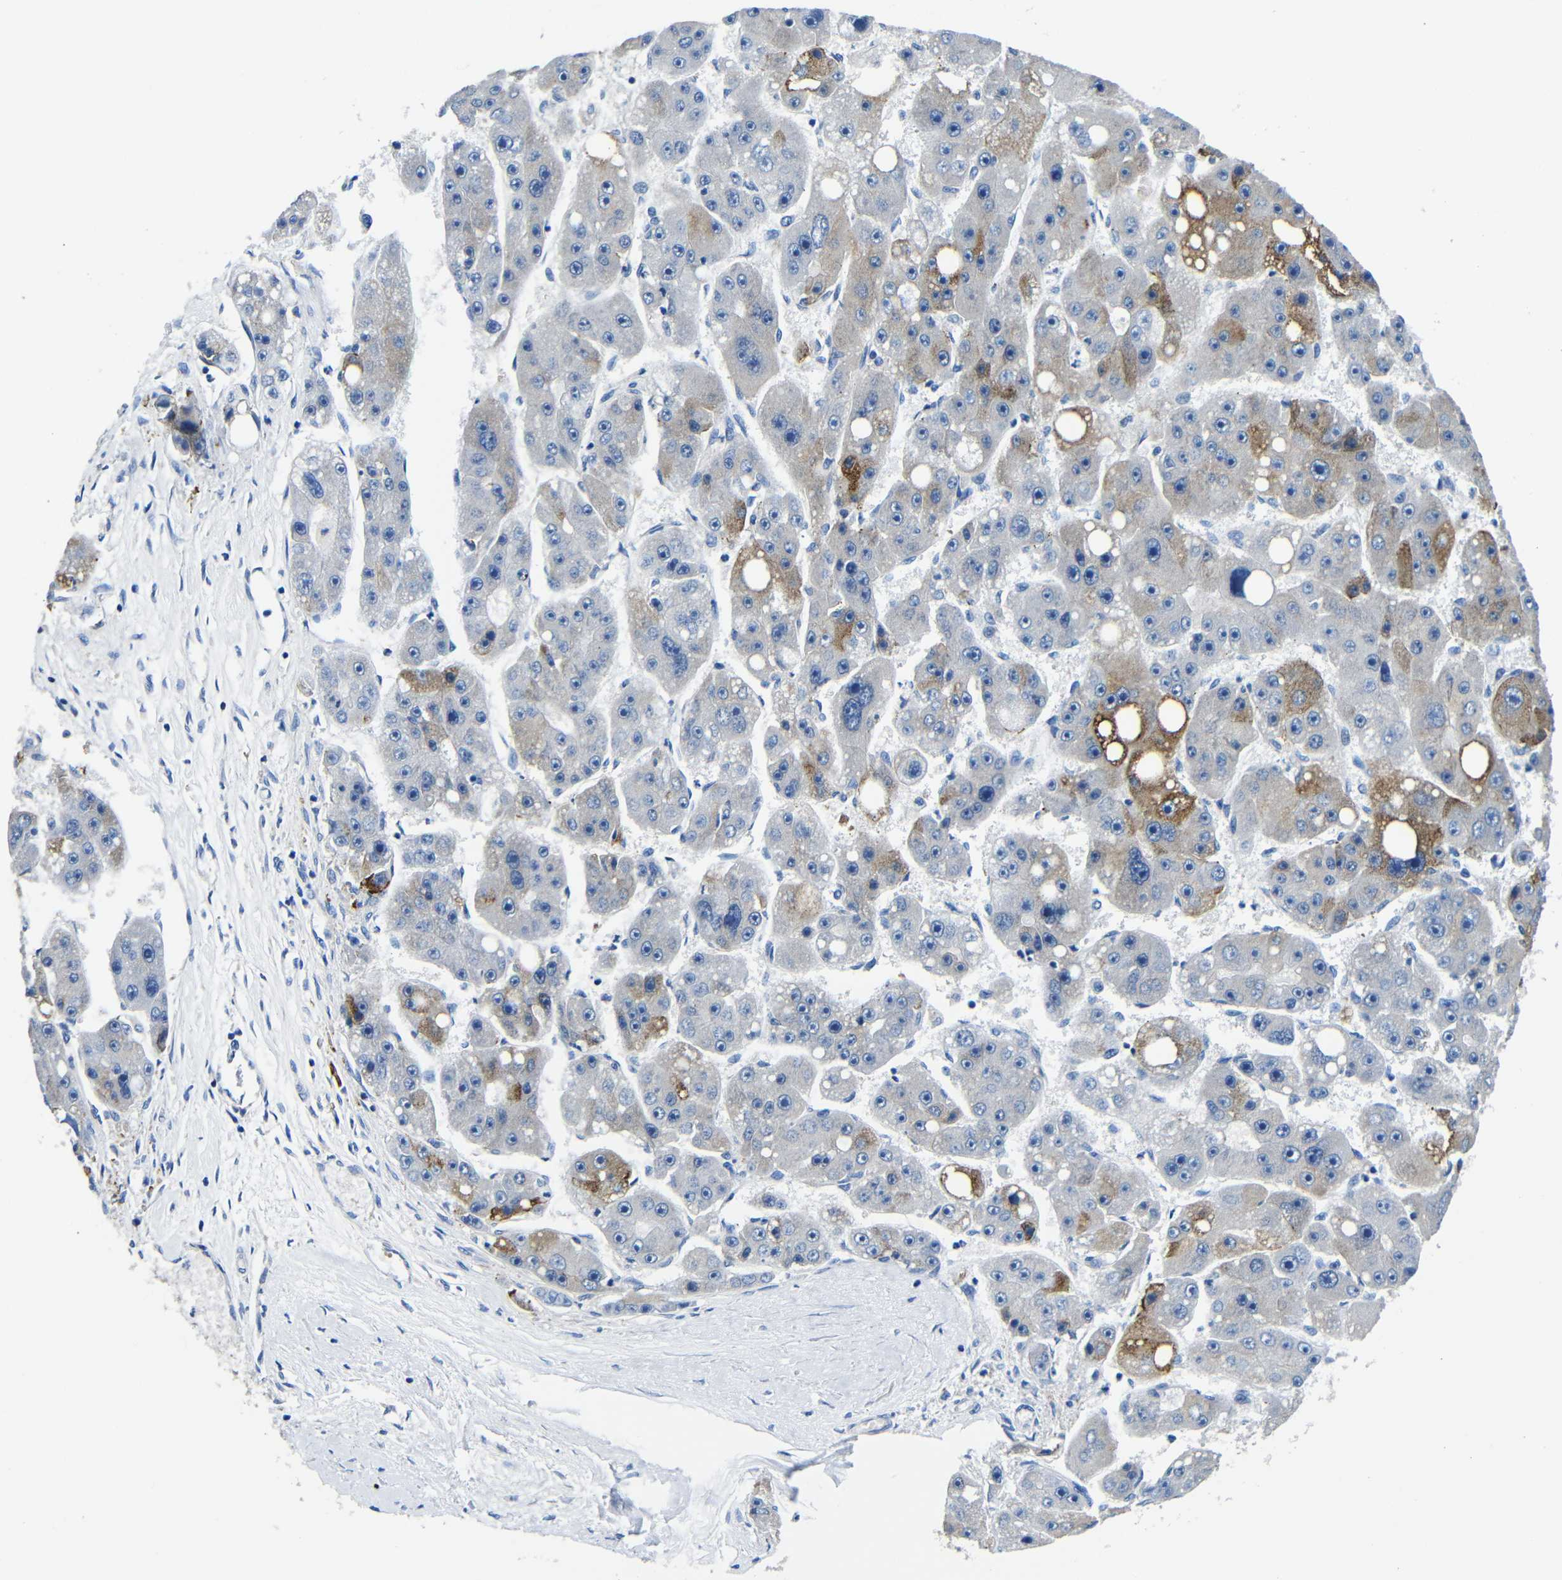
{"staining": {"intensity": "moderate", "quantity": "<25%", "location": "cytoplasmic/membranous"}, "tissue": "liver cancer", "cell_type": "Tumor cells", "image_type": "cancer", "snomed": [{"axis": "morphology", "description": "Carcinoma, Hepatocellular, NOS"}, {"axis": "topography", "description": "Liver"}], "caption": "Immunohistochemistry (IHC) of human hepatocellular carcinoma (liver) shows low levels of moderate cytoplasmic/membranous expression in about <25% of tumor cells.", "gene": "TNFAIP1", "patient": {"sex": "female", "age": 61}}